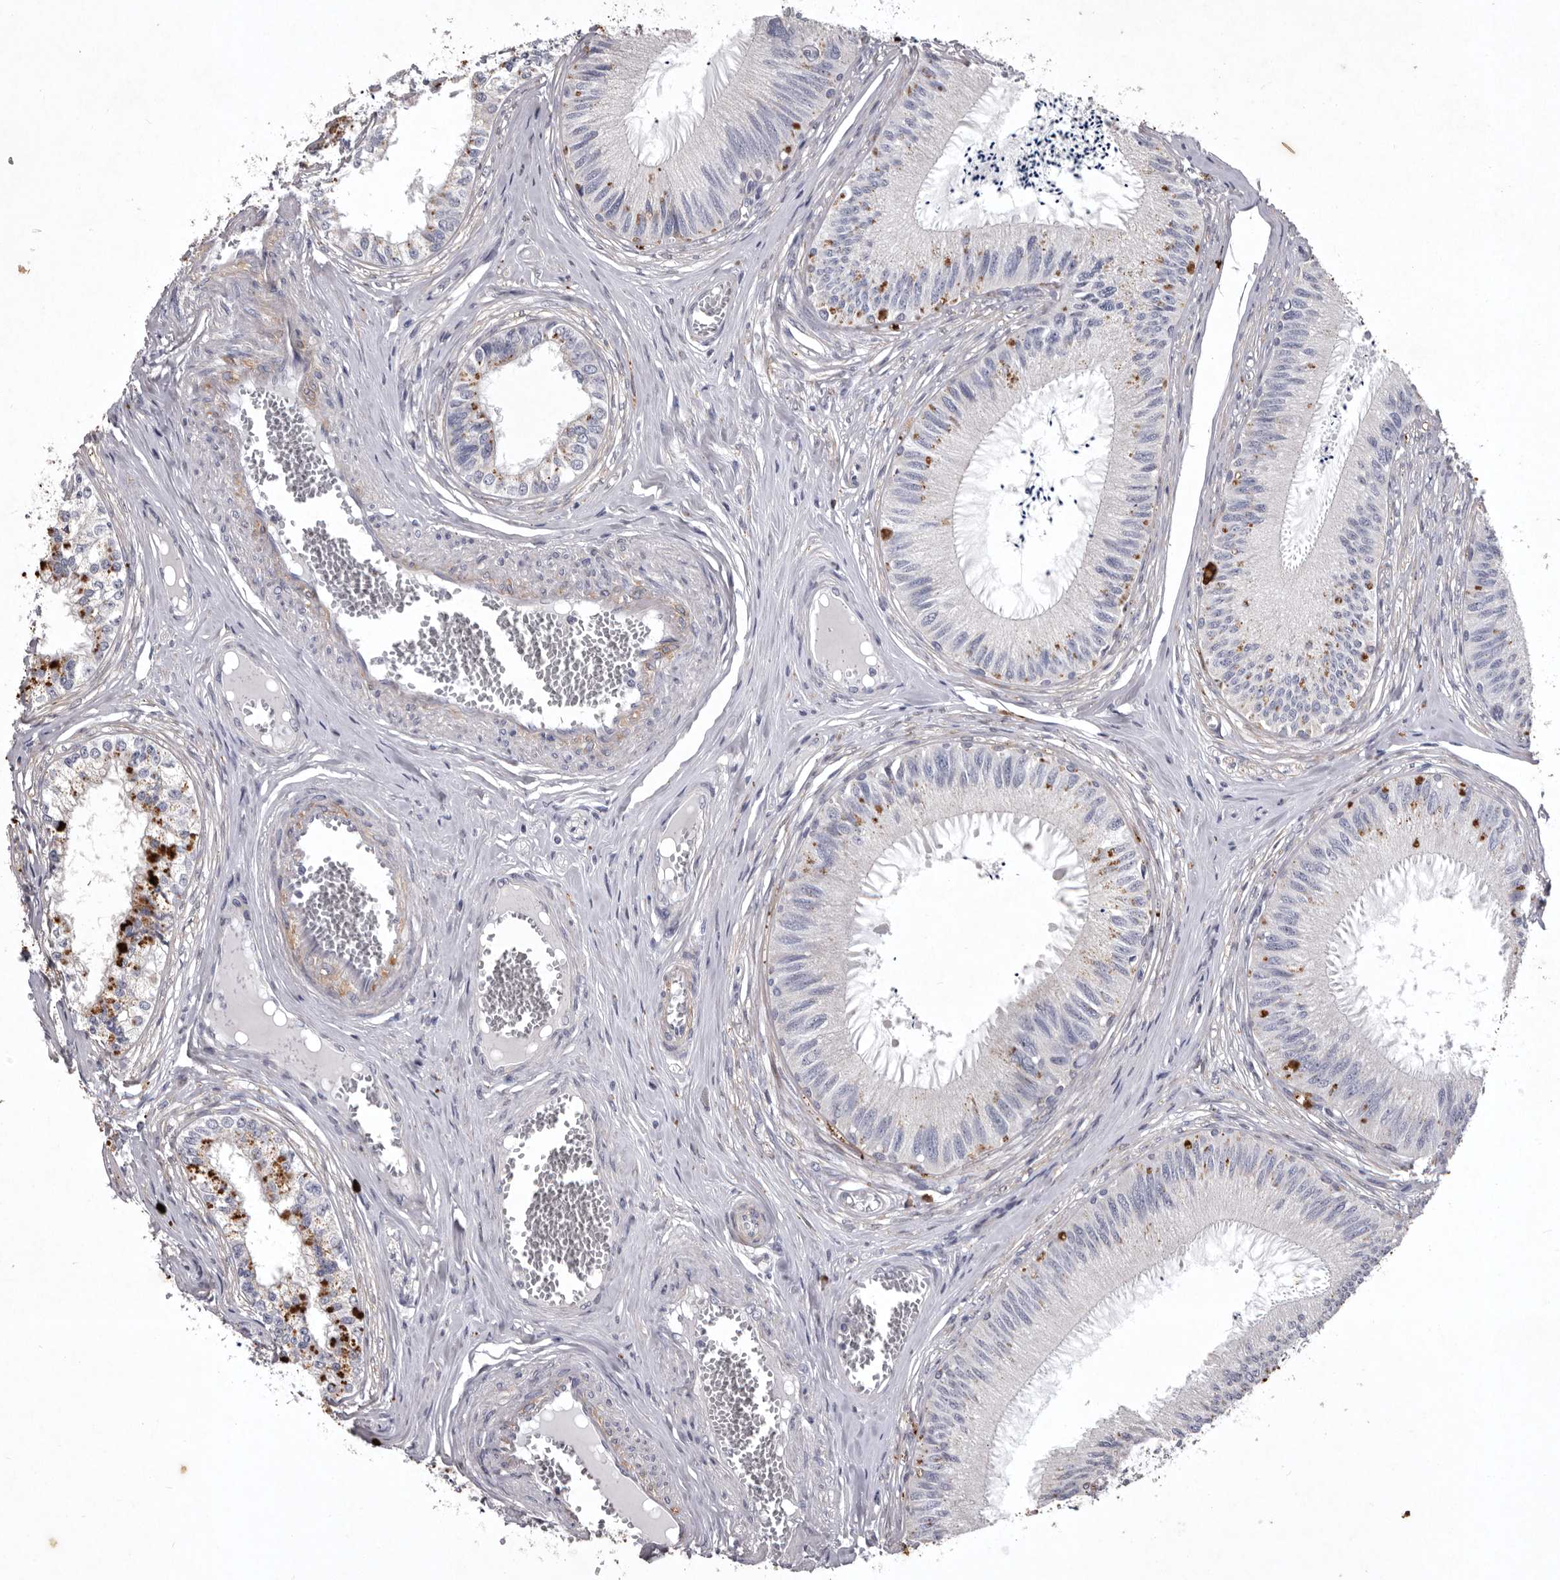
{"staining": {"intensity": "moderate", "quantity": "<25%", "location": "cytoplasmic/membranous"}, "tissue": "epididymis", "cell_type": "Glandular cells", "image_type": "normal", "snomed": [{"axis": "morphology", "description": "Normal tissue, NOS"}, {"axis": "topography", "description": "Epididymis"}], "caption": "An immunohistochemistry (IHC) image of benign tissue is shown. Protein staining in brown shows moderate cytoplasmic/membranous positivity in epididymis within glandular cells.", "gene": "NKAIN4", "patient": {"sex": "male", "age": 79}}